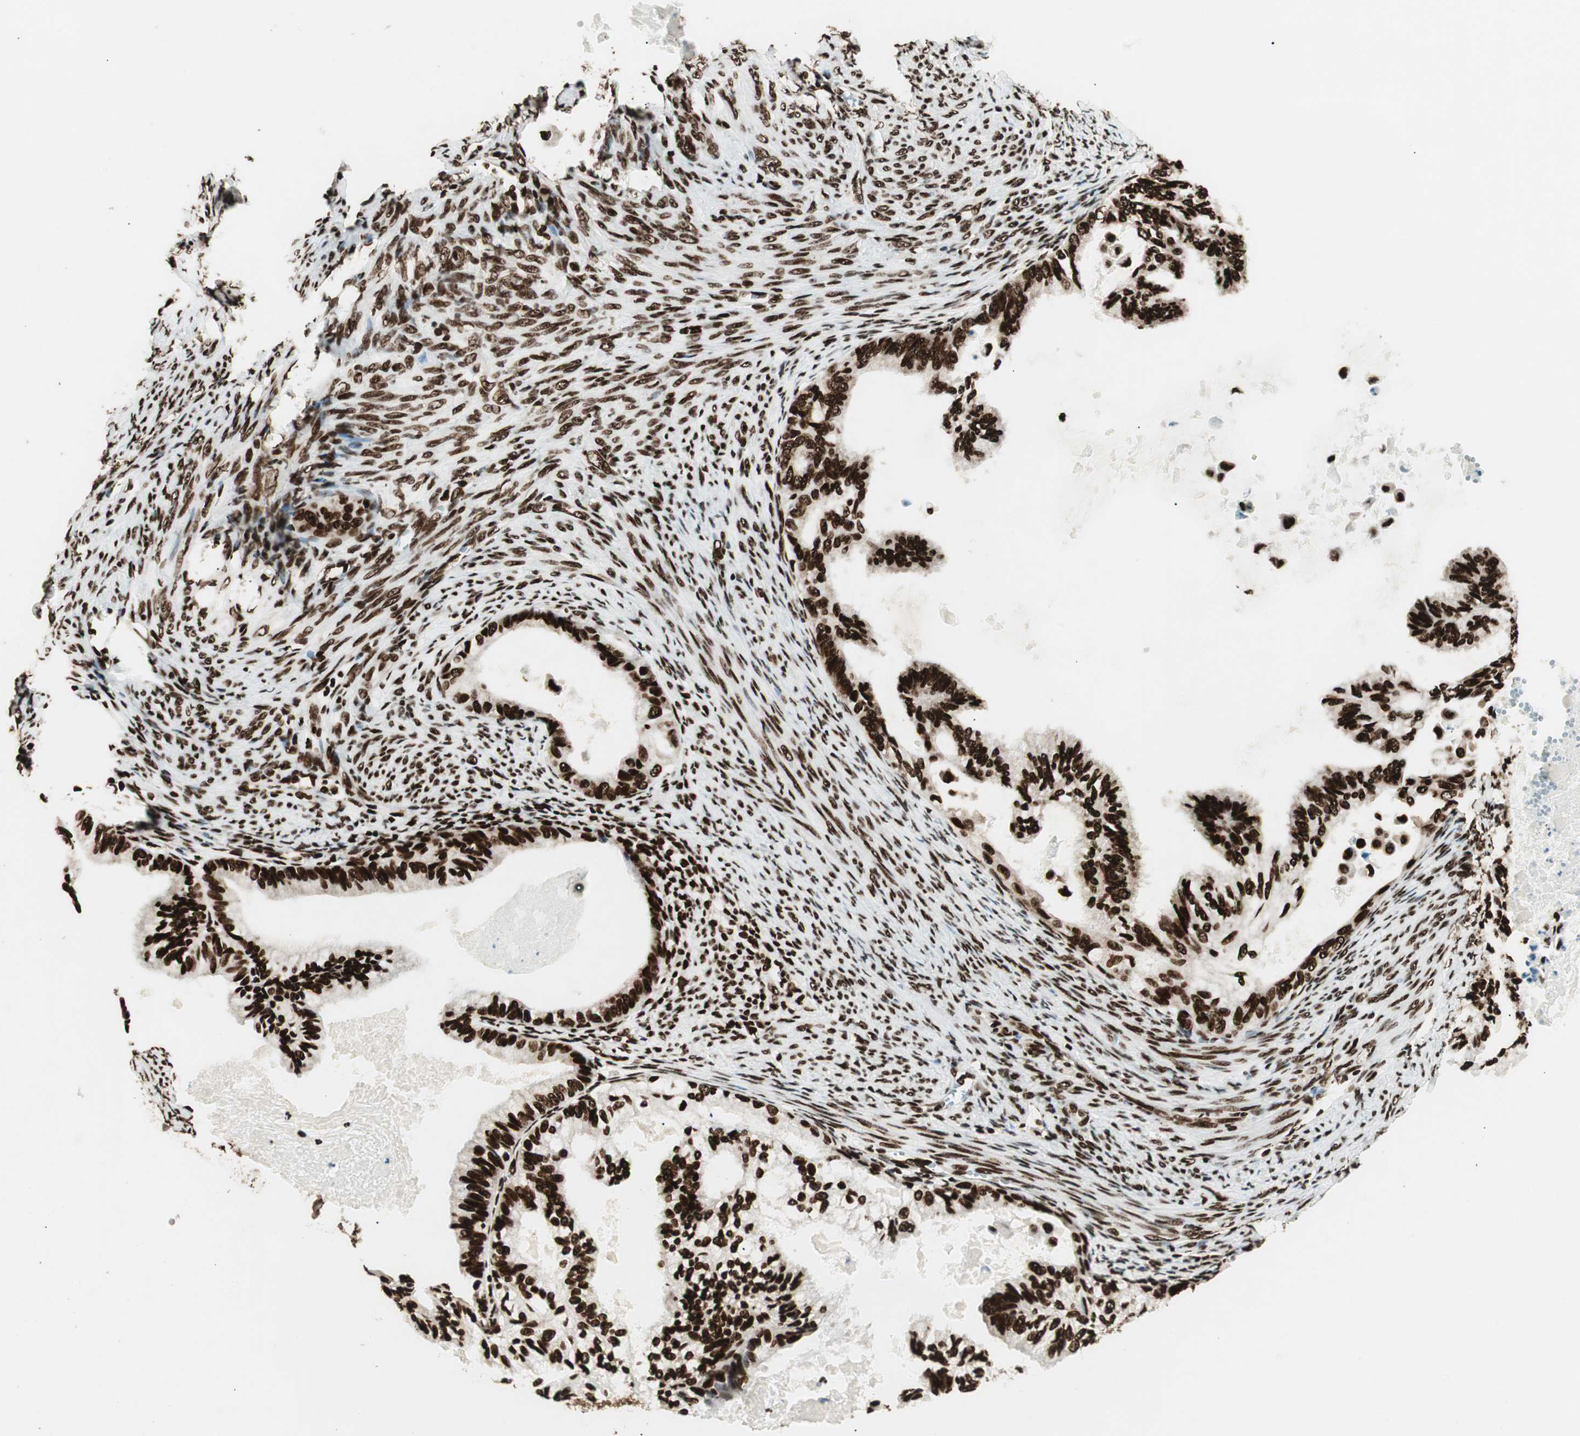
{"staining": {"intensity": "strong", "quantity": ">75%", "location": "nuclear"}, "tissue": "cervical cancer", "cell_type": "Tumor cells", "image_type": "cancer", "snomed": [{"axis": "morphology", "description": "Normal tissue, NOS"}, {"axis": "morphology", "description": "Adenocarcinoma, NOS"}, {"axis": "topography", "description": "Cervix"}, {"axis": "topography", "description": "Endometrium"}], "caption": "IHC photomicrograph of cervical cancer (adenocarcinoma) stained for a protein (brown), which demonstrates high levels of strong nuclear staining in about >75% of tumor cells.", "gene": "EWSR1", "patient": {"sex": "female", "age": 86}}